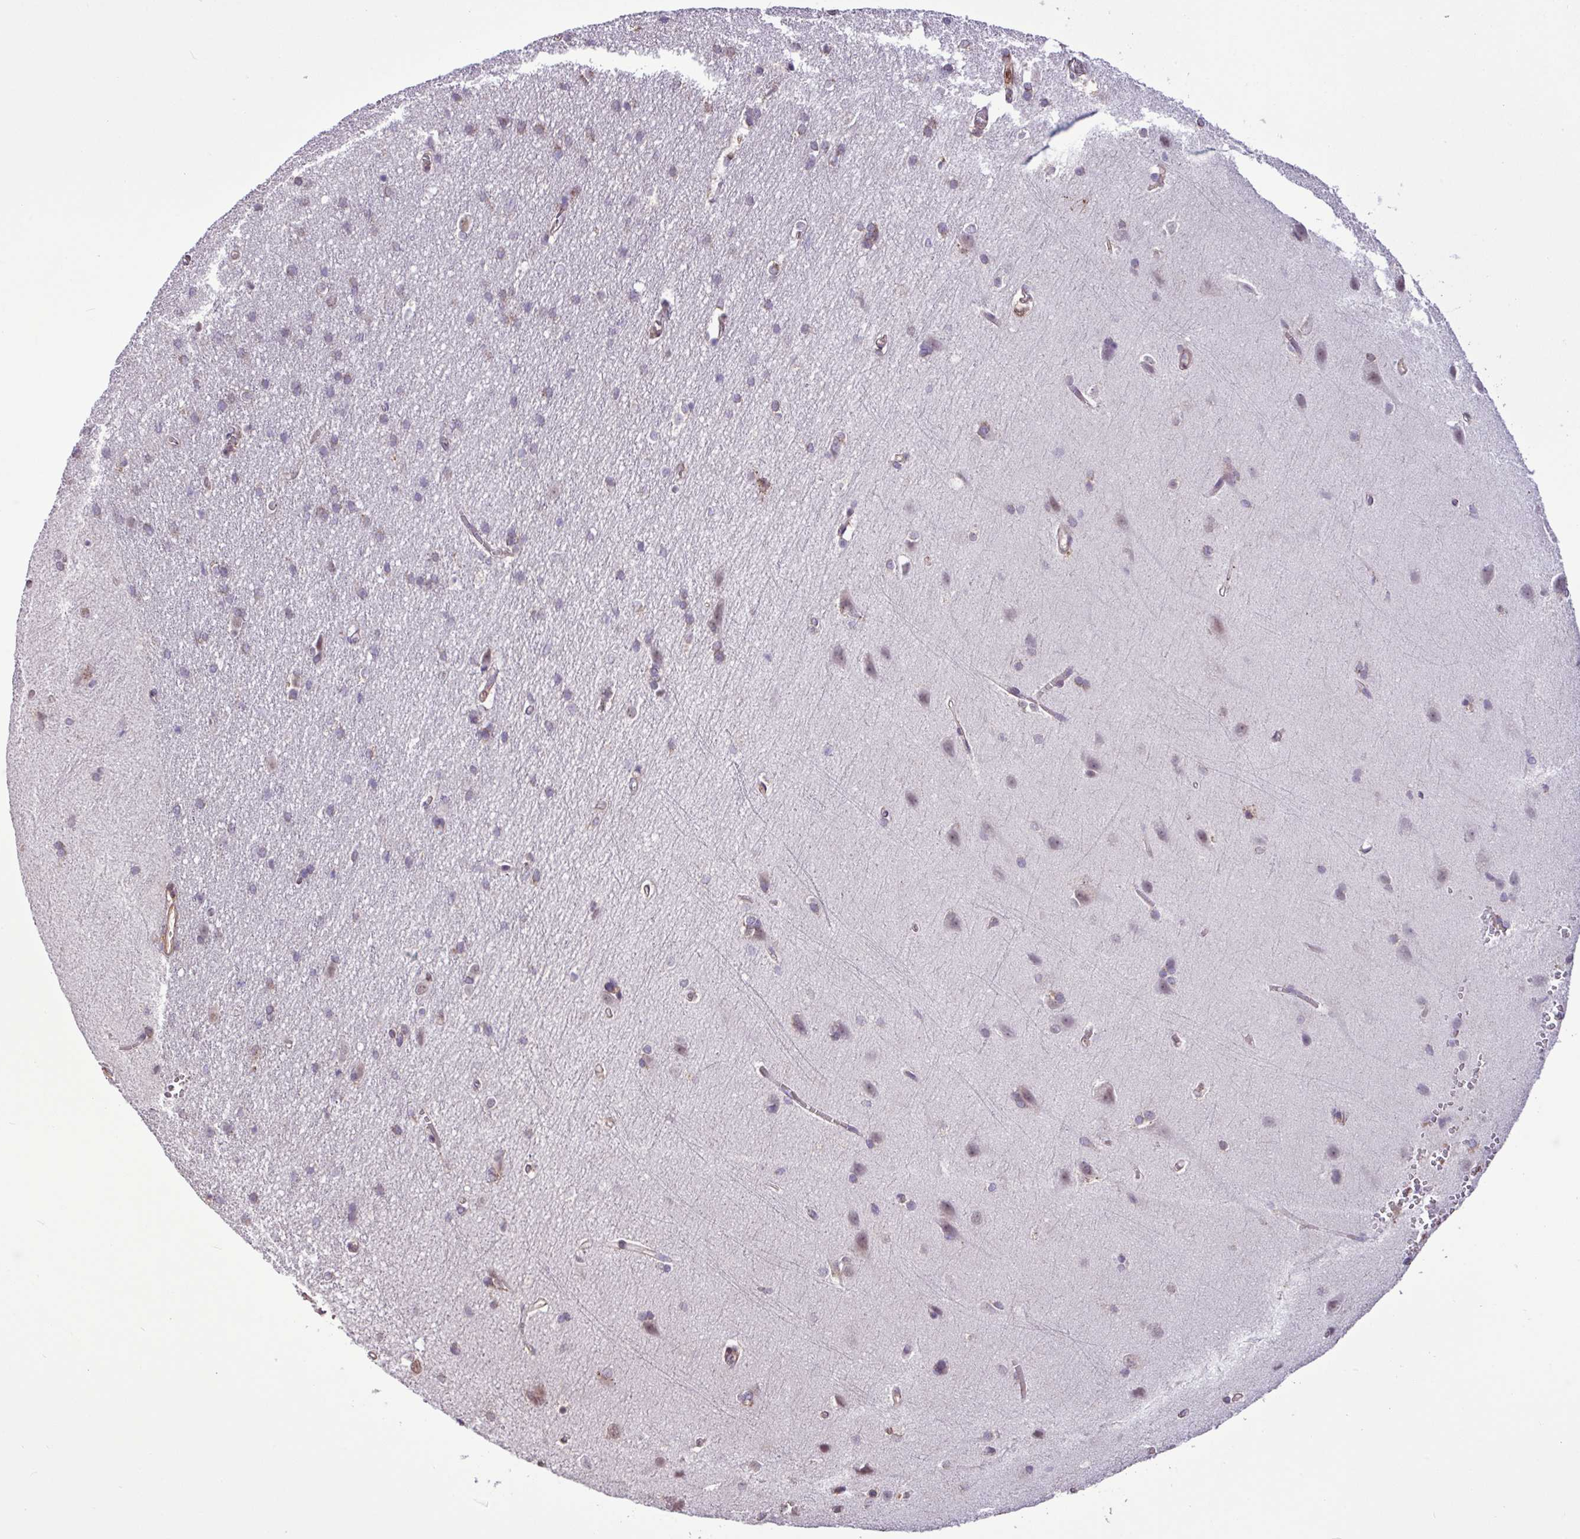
{"staining": {"intensity": "moderate", "quantity": "25%-75%", "location": "cytoplasmic/membranous,nuclear"}, "tissue": "cerebral cortex", "cell_type": "Endothelial cells", "image_type": "normal", "snomed": [{"axis": "morphology", "description": "Normal tissue, NOS"}, {"axis": "topography", "description": "Cerebral cortex"}], "caption": "IHC micrograph of normal cerebral cortex: human cerebral cortex stained using immunohistochemistry shows medium levels of moderate protein expression localized specifically in the cytoplasmic/membranous,nuclear of endothelial cells, appearing as a cytoplasmic/membranous,nuclear brown color.", "gene": "CHST11", "patient": {"sex": "male", "age": 37}}